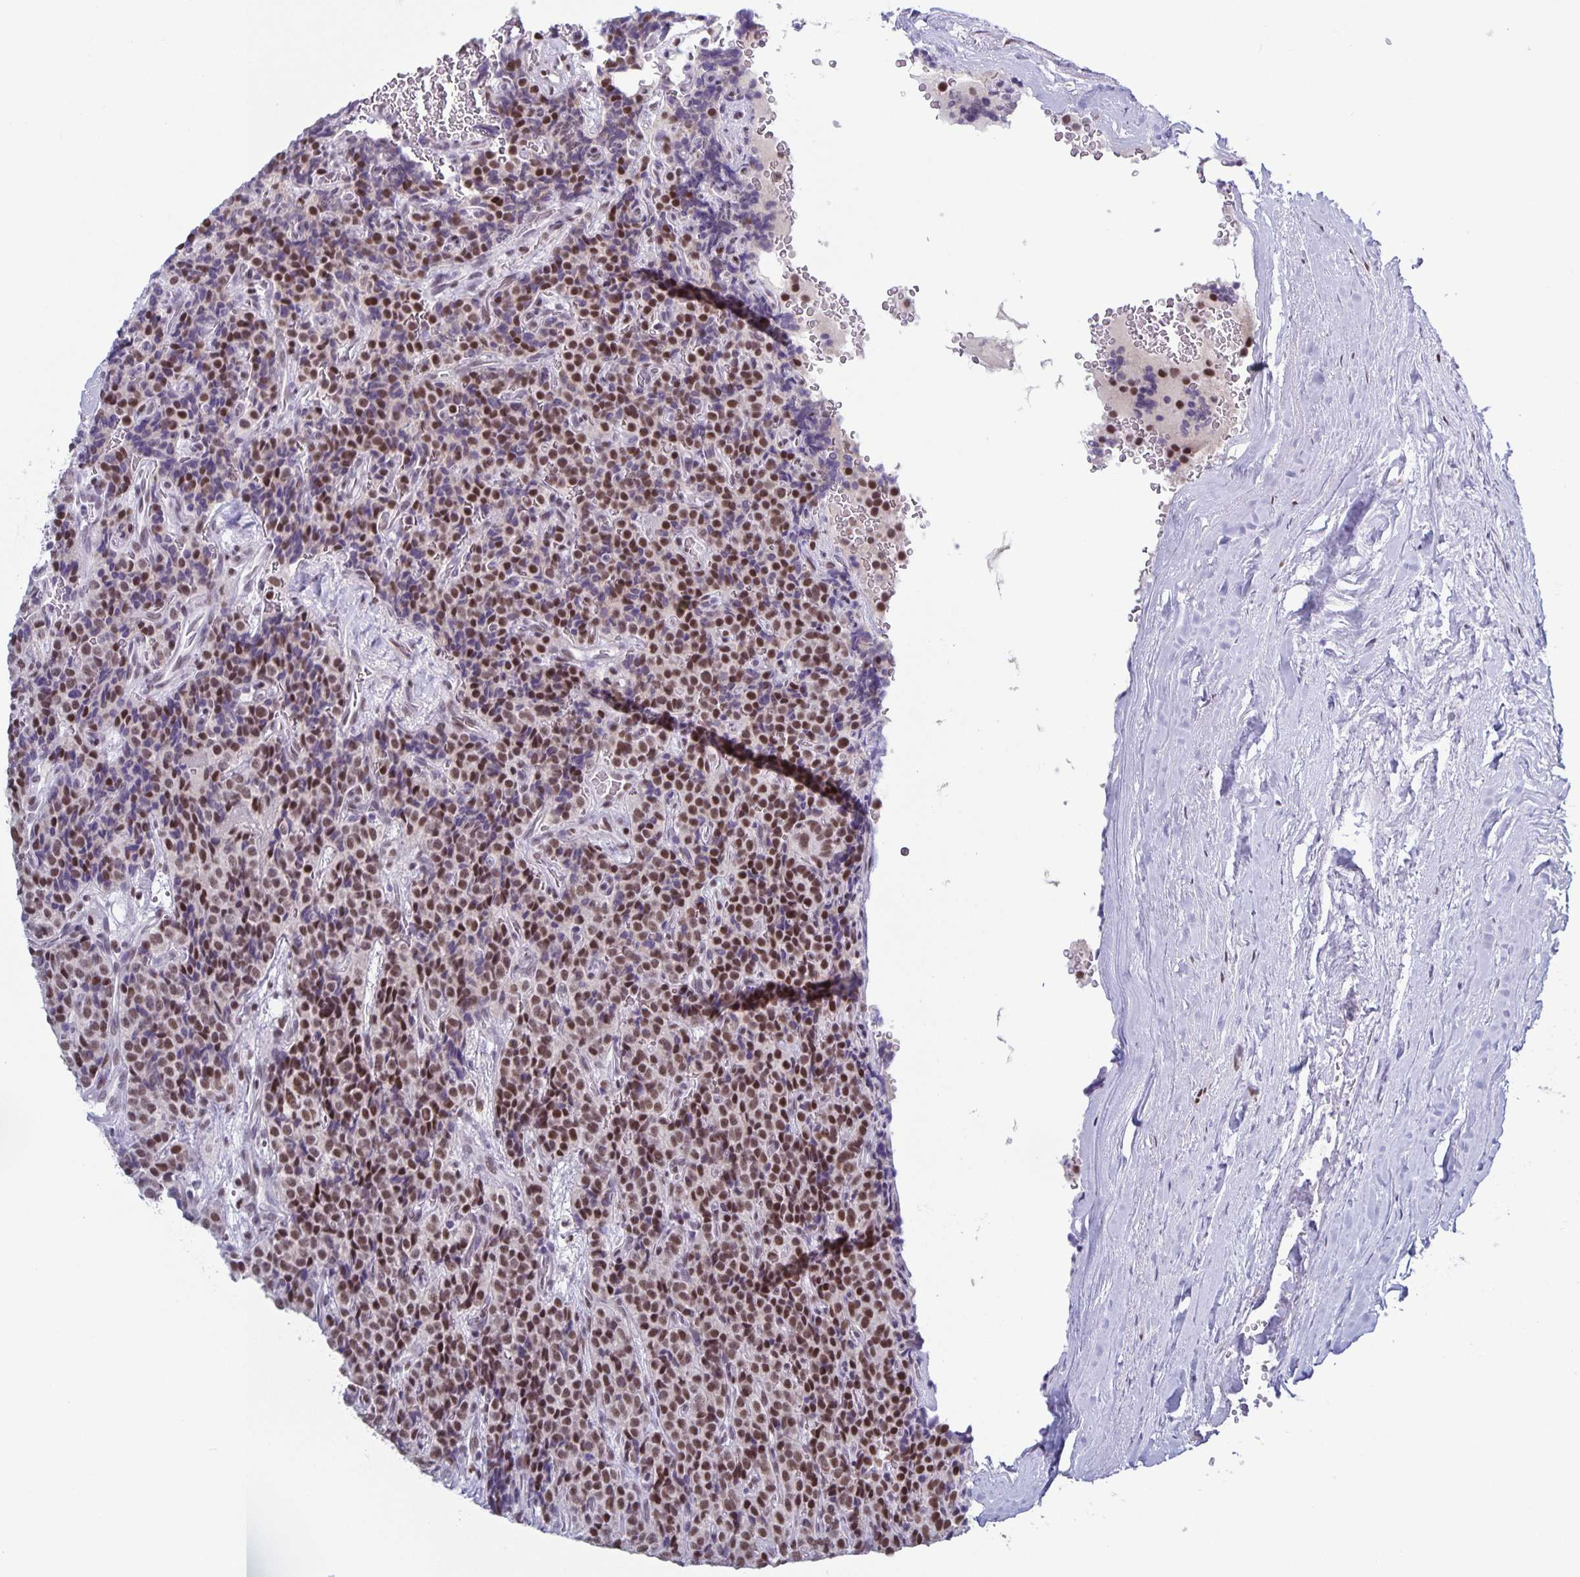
{"staining": {"intensity": "moderate", "quantity": ">75%", "location": "nuclear"}, "tissue": "carcinoid", "cell_type": "Tumor cells", "image_type": "cancer", "snomed": [{"axis": "morphology", "description": "Carcinoid, malignant, NOS"}, {"axis": "topography", "description": "Pancreas"}], "caption": "A histopathology image showing moderate nuclear expression in about >75% of tumor cells in carcinoid, as visualized by brown immunohistochemical staining.", "gene": "JUND", "patient": {"sex": "male", "age": 36}}